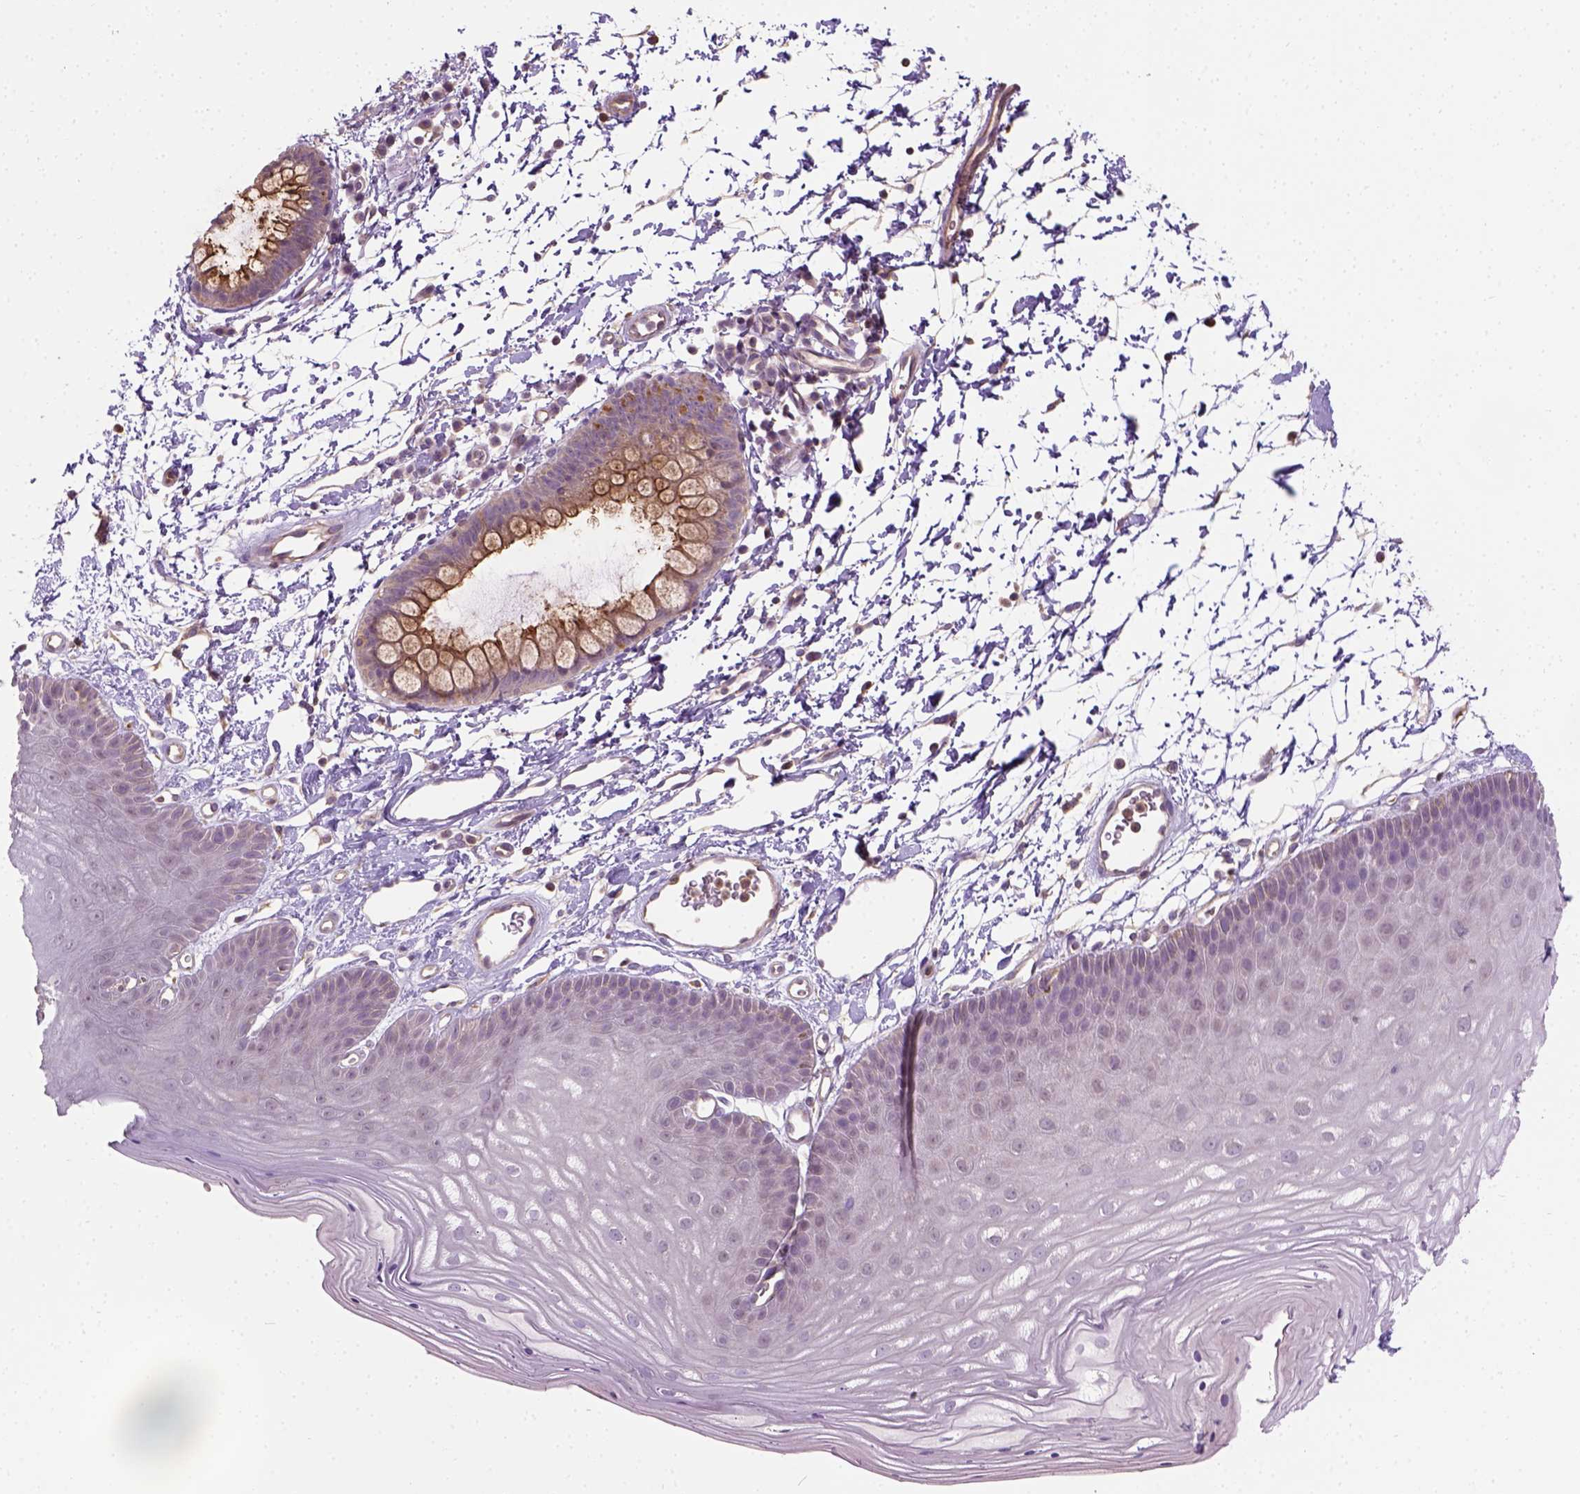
{"staining": {"intensity": "weak", "quantity": "<25%", "location": "cytoplasmic/membranous"}, "tissue": "skin", "cell_type": "Epidermal cells", "image_type": "normal", "snomed": [{"axis": "morphology", "description": "Normal tissue, NOS"}, {"axis": "topography", "description": "Anal"}], "caption": "The histopathology image displays no significant positivity in epidermal cells of skin.", "gene": "CRACR2A", "patient": {"sex": "male", "age": 53}}